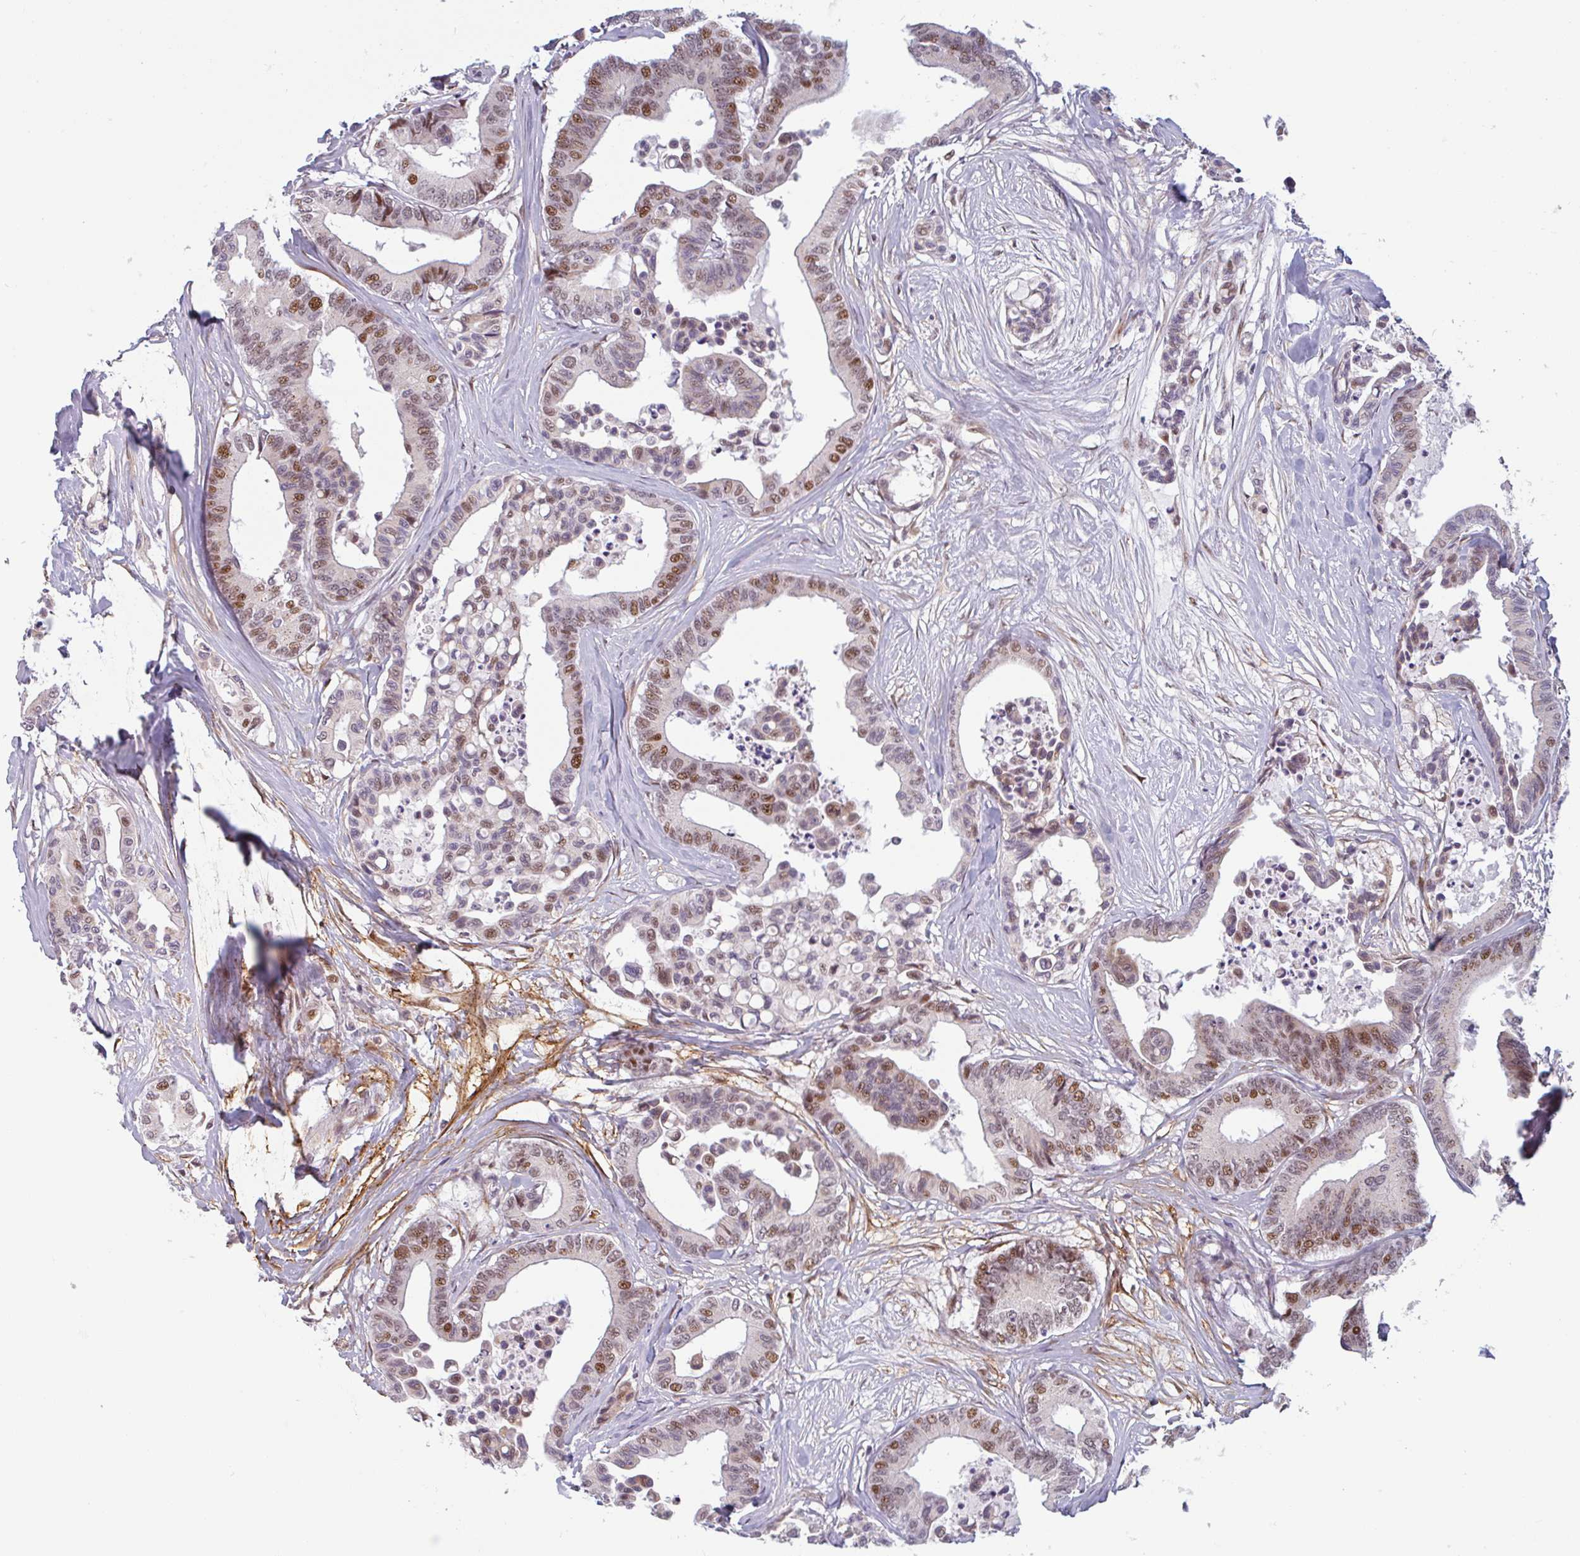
{"staining": {"intensity": "moderate", "quantity": ">75%", "location": "nuclear"}, "tissue": "colorectal cancer", "cell_type": "Tumor cells", "image_type": "cancer", "snomed": [{"axis": "morphology", "description": "Normal tissue, NOS"}, {"axis": "morphology", "description": "Adenocarcinoma, NOS"}, {"axis": "topography", "description": "Colon"}], "caption": "About >75% of tumor cells in colorectal cancer display moderate nuclear protein positivity as visualized by brown immunohistochemical staining.", "gene": "TMEM119", "patient": {"sex": "male", "age": 82}}